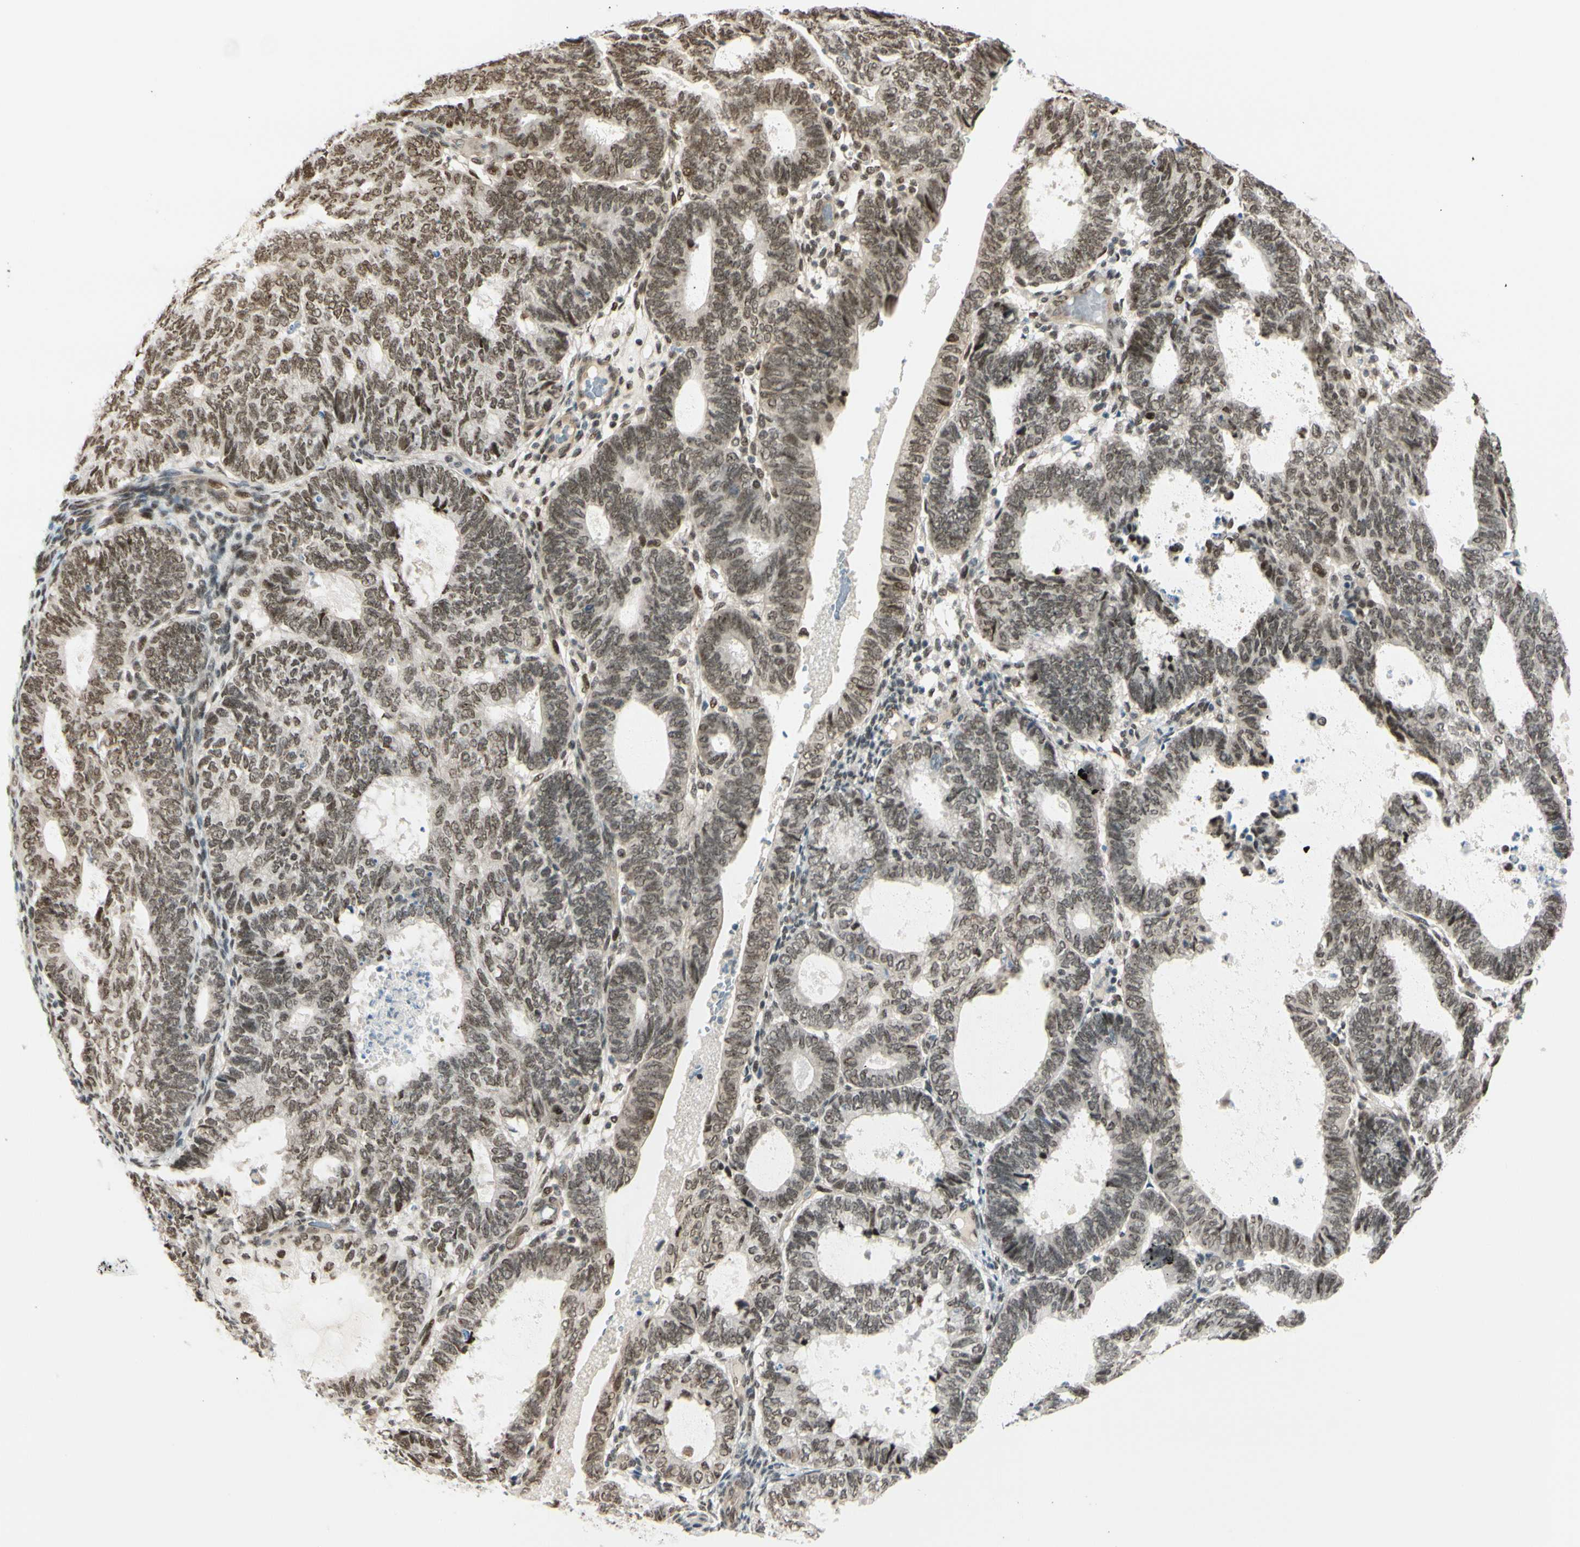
{"staining": {"intensity": "weak", "quantity": ">75%", "location": "nuclear"}, "tissue": "endometrial cancer", "cell_type": "Tumor cells", "image_type": "cancer", "snomed": [{"axis": "morphology", "description": "Adenocarcinoma, NOS"}, {"axis": "topography", "description": "Uterus"}], "caption": "A brown stain shows weak nuclear positivity of a protein in endometrial adenocarcinoma tumor cells. The staining was performed using DAB (3,3'-diaminobenzidine) to visualize the protein expression in brown, while the nuclei were stained in blue with hematoxylin (Magnification: 20x).", "gene": "SUFU", "patient": {"sex": "female", "age": 60}}